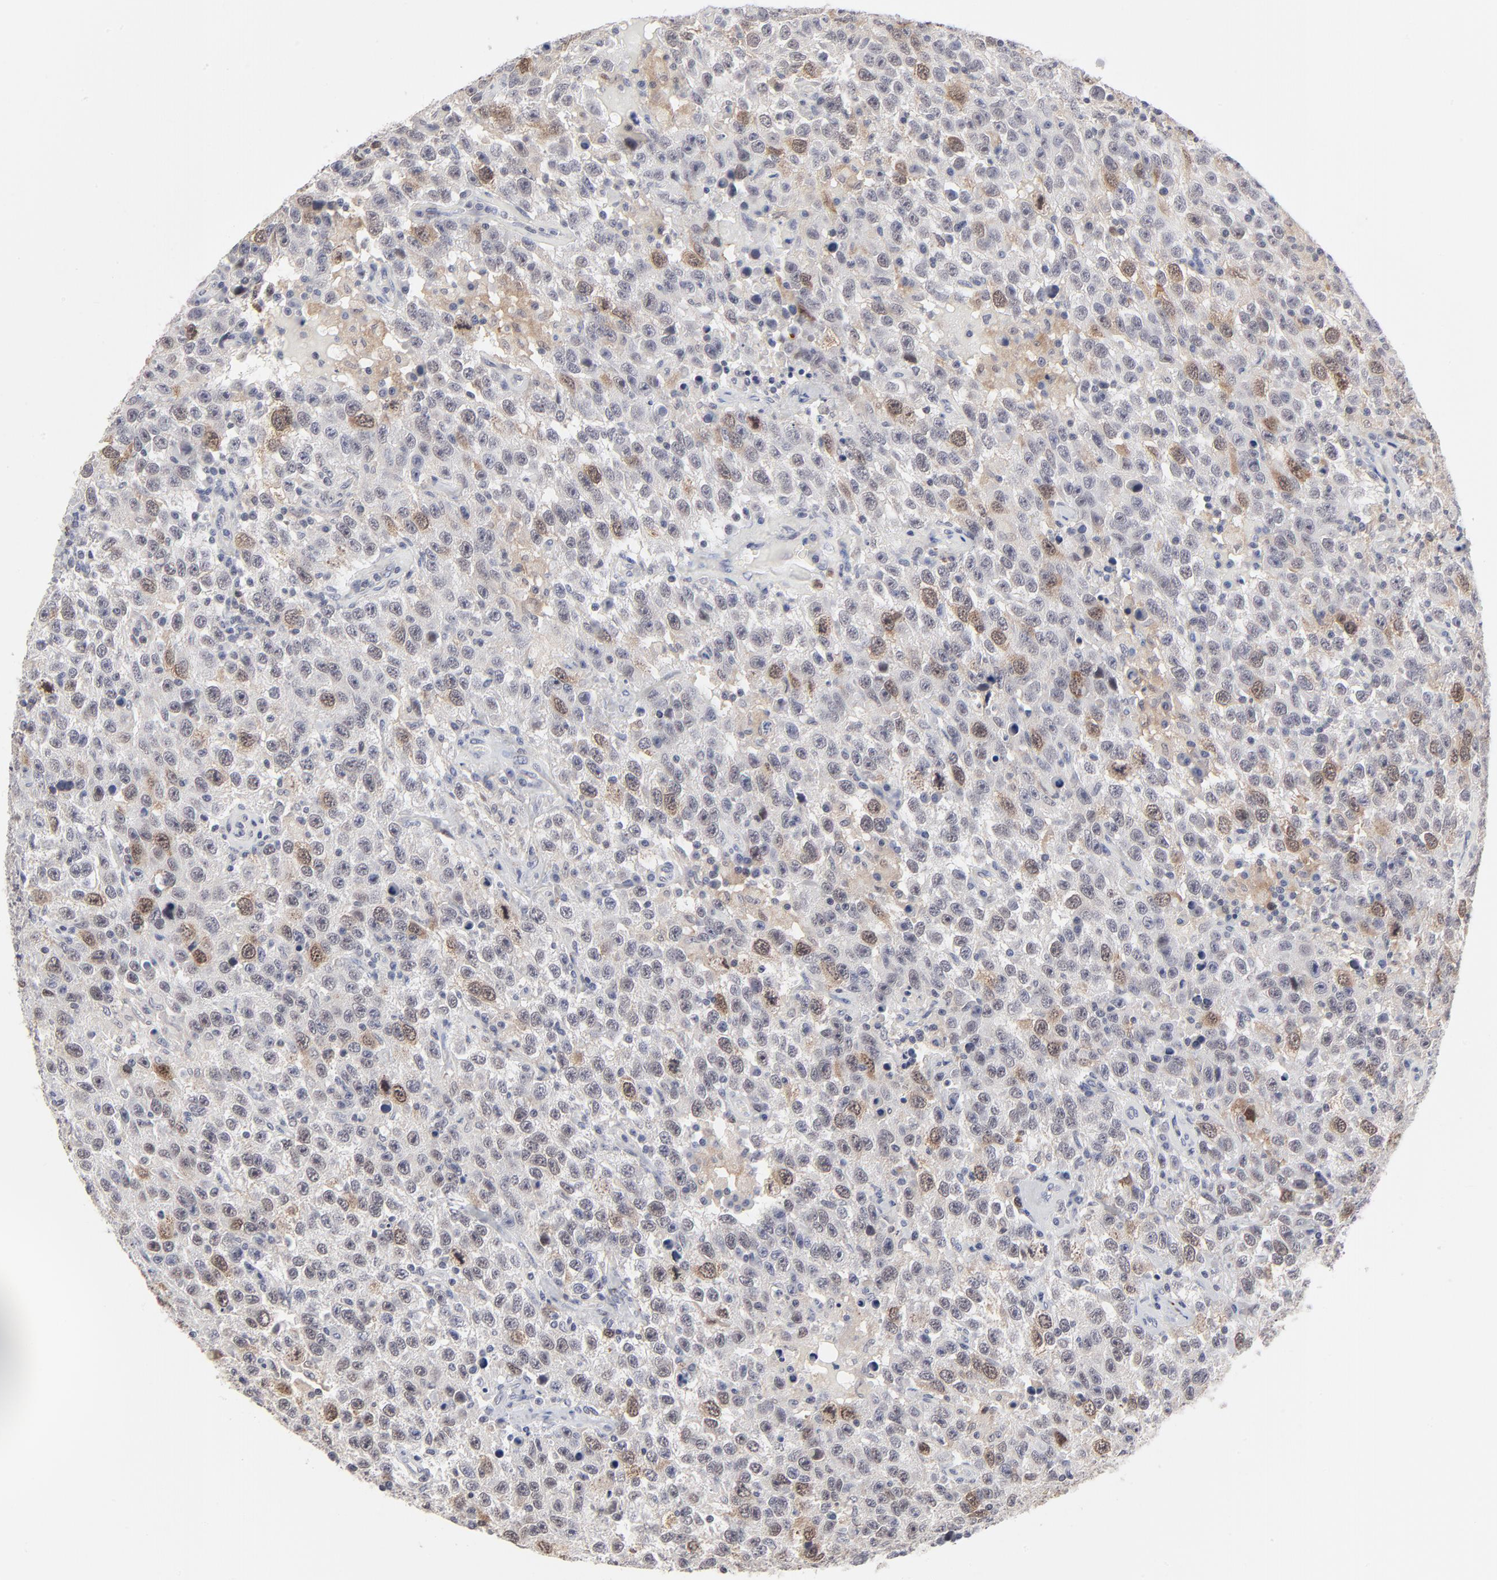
{"staining": {"intensity": "moderate", "quantity": "<25%", "location": "cytoplasmic/membranous"}, "tissue": "testis cancer", "cell_type": "Tumor cells", "image_type": "cancer", "snomed": [{"axis": "morphology", "description": "Seminoma, NOS"}, {"axis": "topography", "description": "Testis"}], "caption": "Testis cancer (seminoma) stained for a protein (brown) shows moderate cytoplasmic/membranous positive staining in approximately <25% of tumor cells.", "gene": "AURKA", "patient": {"sex": "male", "age": 41}}